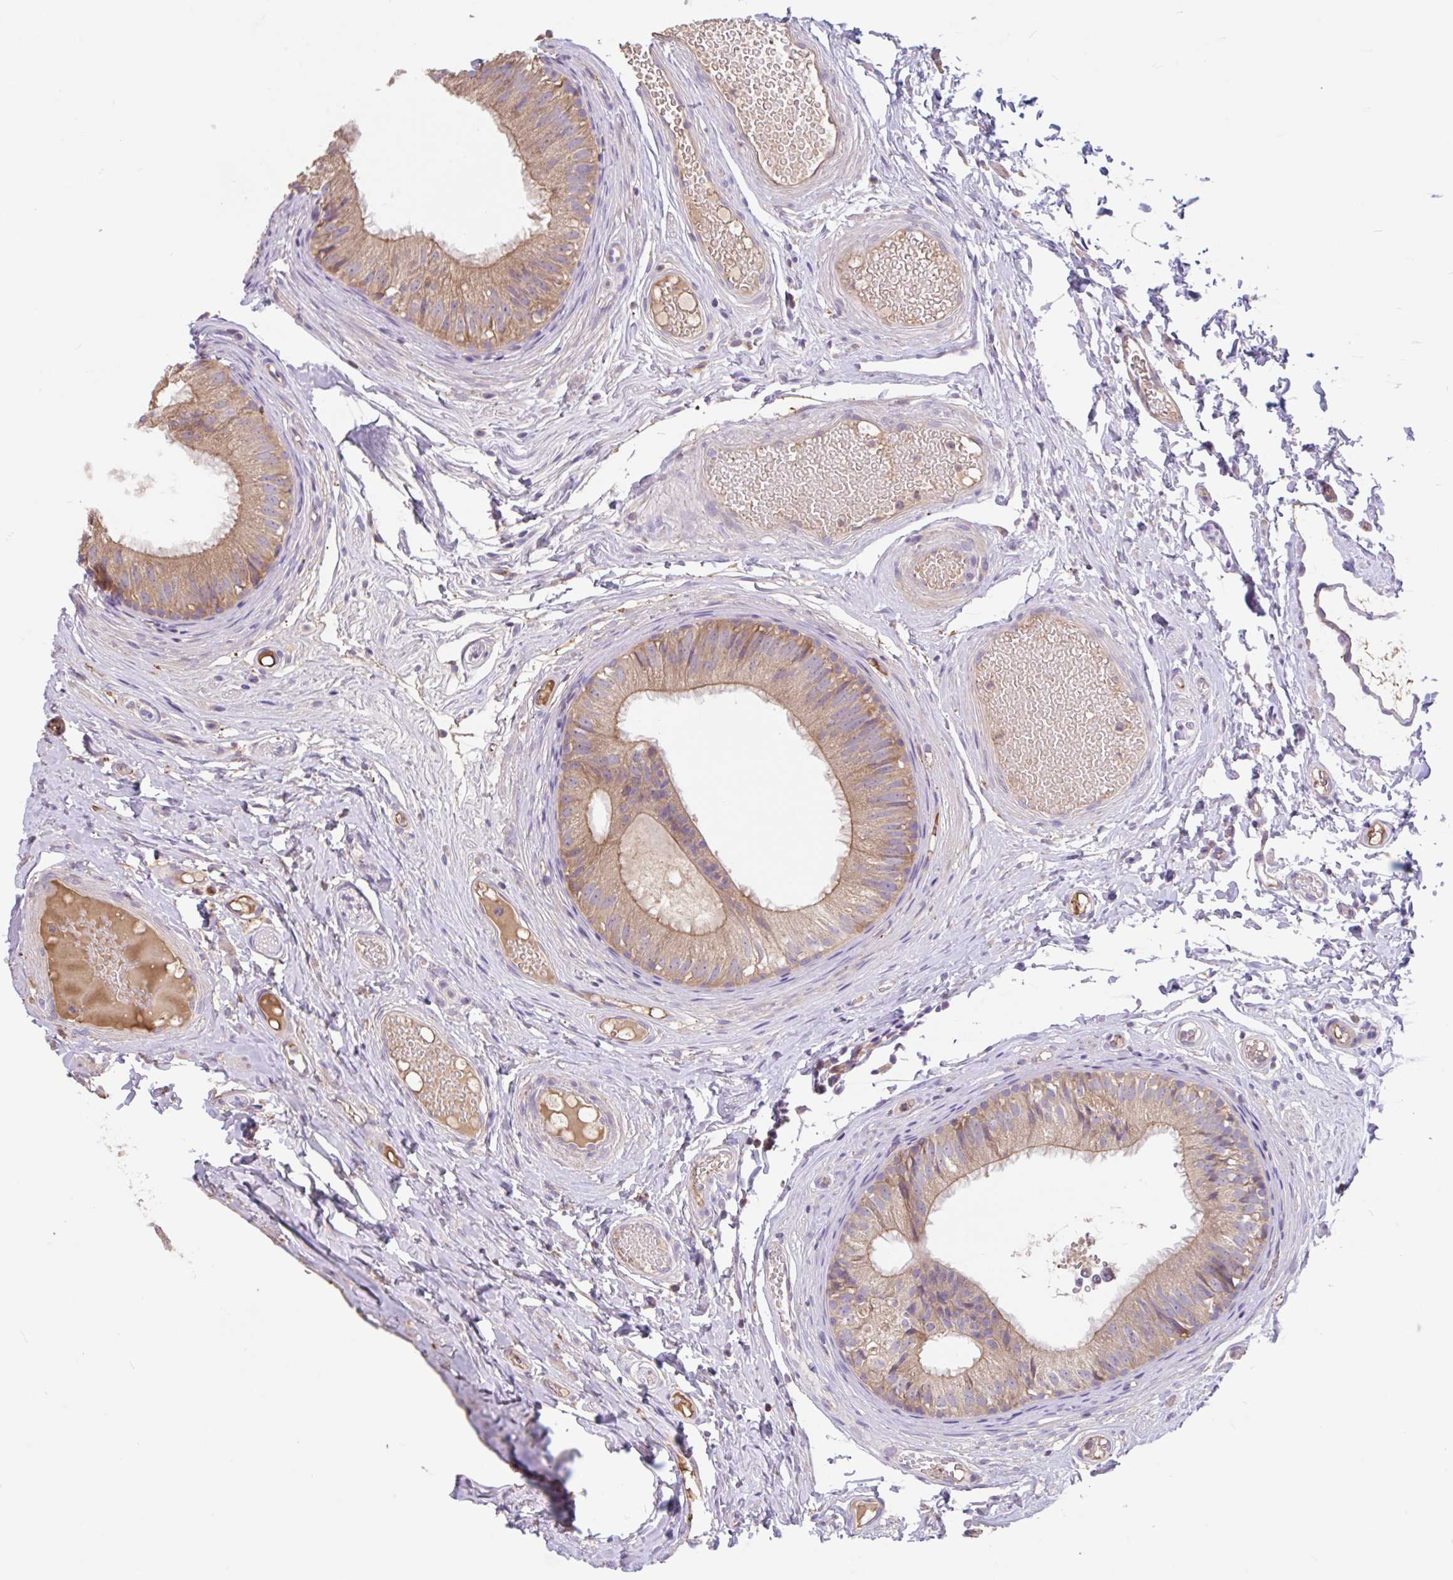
{"staining": {"intensity": "moderate", "quantity": ">75%", "location": "cytoplasmic/membranous"}, "tissue": "epididymis", "cell_type": "Glandular cells", "image_type": "normal", "snomed": [{"axis": "morphology", "description": "Normal tissue, NOS"}, {"axis": "morphology", "description": "Seminoma, NOS"}, {"axis": "topography", "description": "Testis"}, {"axis": "topography", "description": "Epididymis"}], "caption": "Immunohistochemical staining of benign epididymis reveals >75% levels of moderate cytoplasmic/membranous protein positivity in approximately >75% of glandular cells. Using DAB (brown) and hematoxylin (blue) stains, captured at high magnification using brightfield microscopy.", "gene": "RALBP1", "patient": {"sex": "male", "age": 34}}